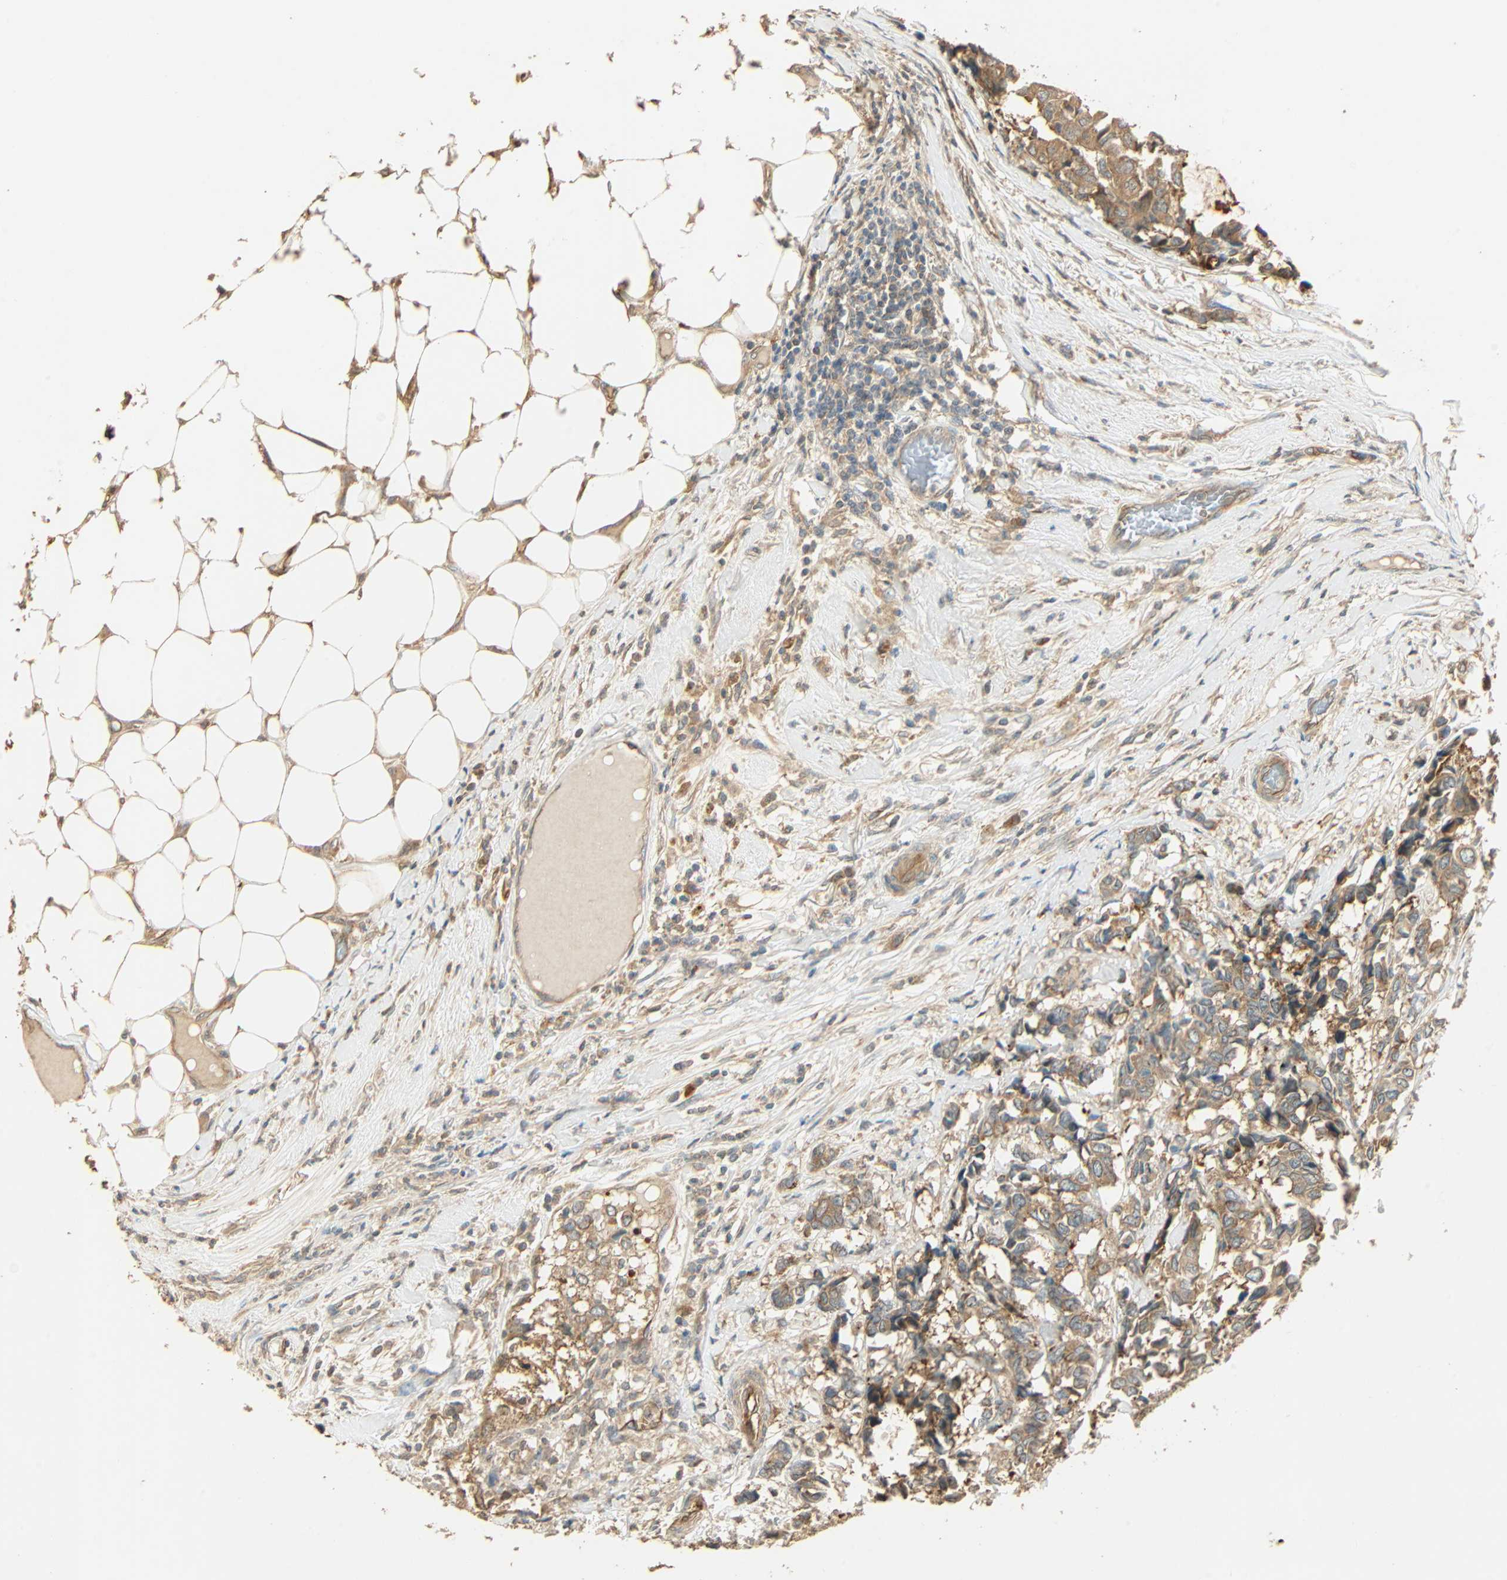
{"staining": {"intensity": "moderate", "quantity": ">75%", "location": "cytoplasmic/membranous"}, "tissue": "breast cancer", "cell_type": "Tumor cells", "image_type": "cancer", "snomed": [{"axis": "morphology", "description": "Duct carcinoma"}, {"axis": "topography", "description": "Breast"}], "caption": "A medium amount of moderate cytoplasmic/membranous expression is identified in approximately >75% of tumor cells in breast intraductal carcinoma tissue.", "gene": "GALK1", "patient": {"sex": "female", "age": 87}}